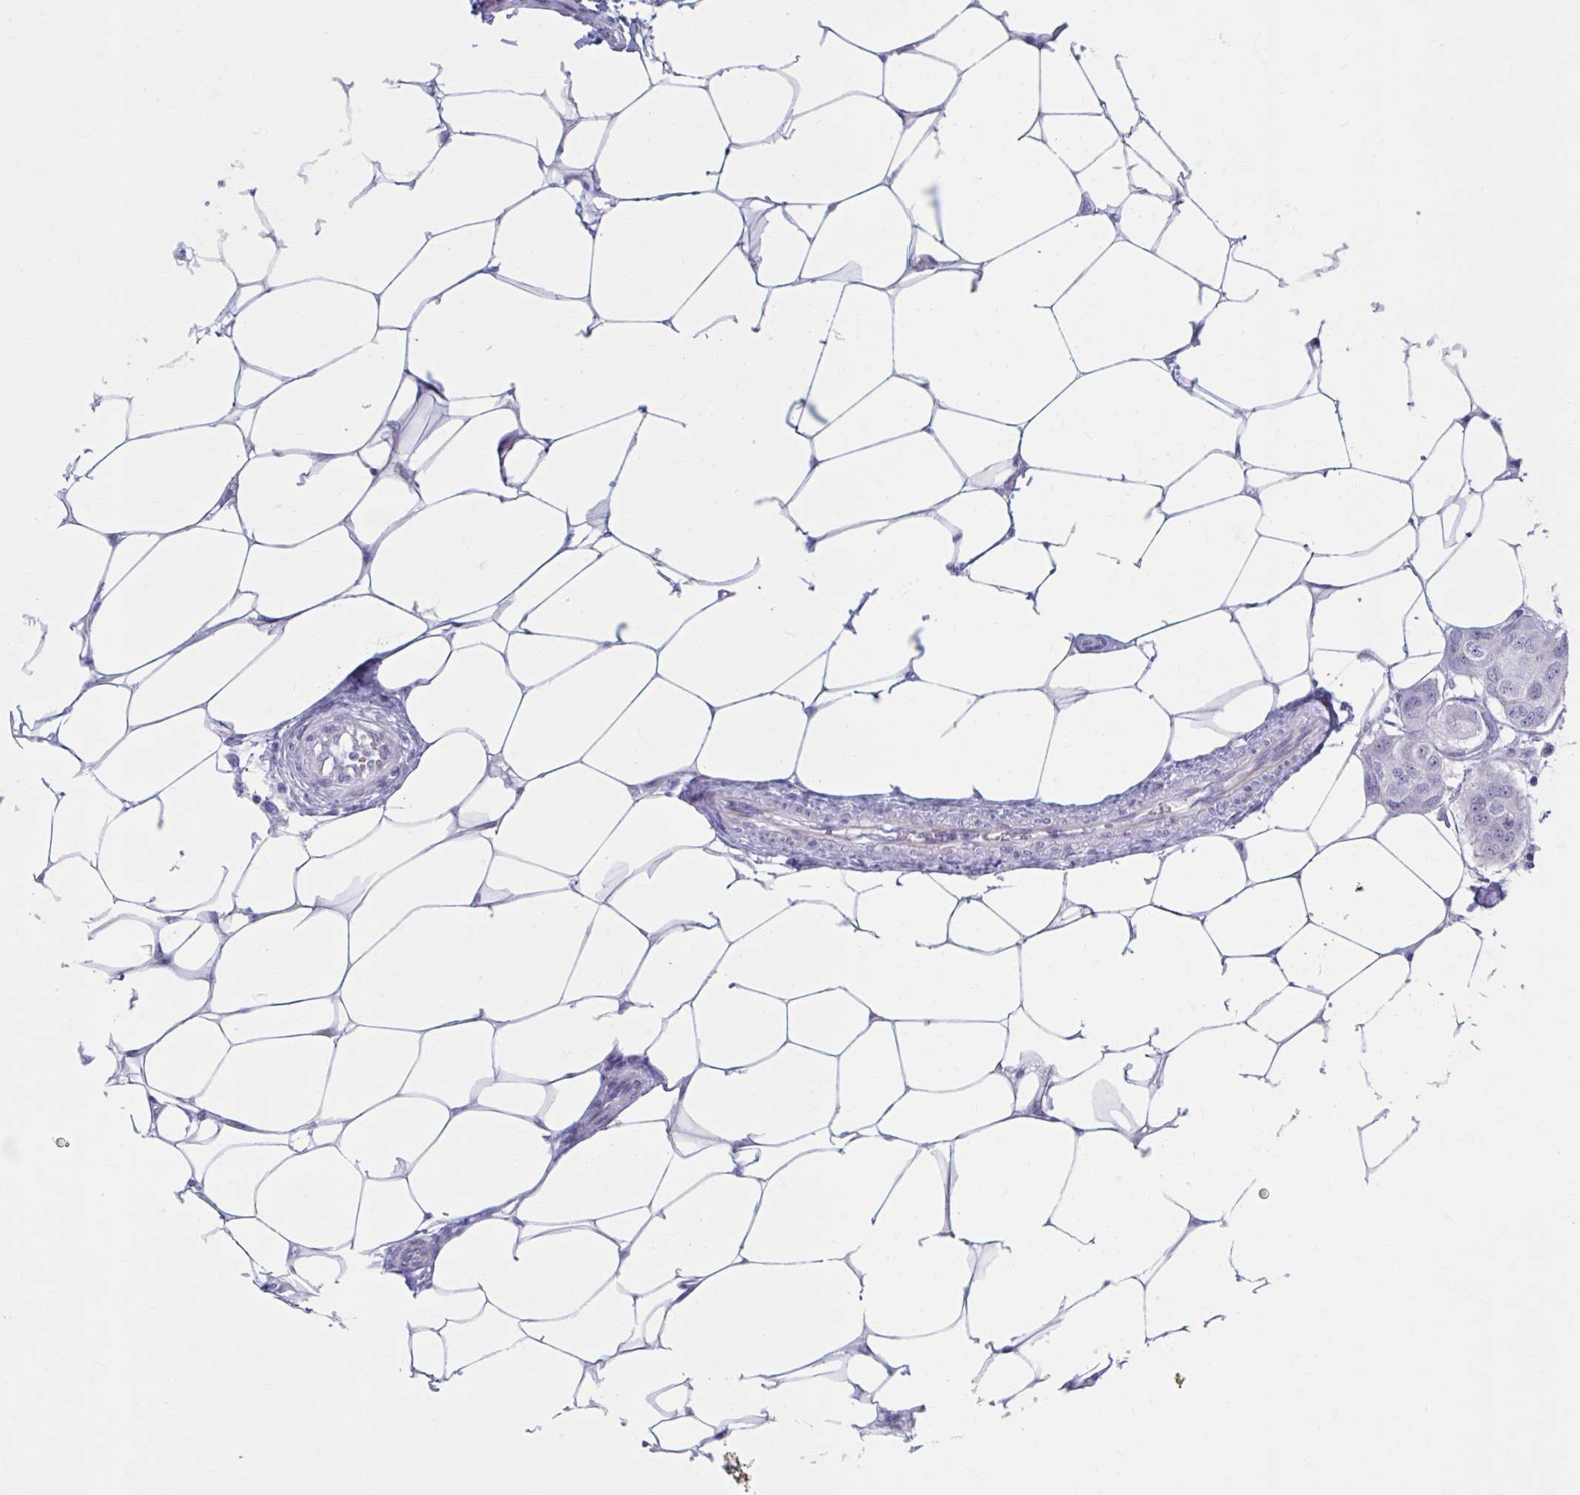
{"staining": {"intensity": "negative", "quantity": "none", "location": "none"}, "tissue": "breast cancer", "cell_type": "Tumor cells", "image_type": "cancer", "snomed": [{"axis": "morphology", "description": "Duct carcinoma"}, {"axis": "topography", "description": "Breast"}, {"axis": "topography", "description": "Lymph node"}], "caption": "This is an IHC histopathology image of invasive ductal carcinoma (breast). There is no expression in tumor cells.", "gene": "CCDC105", "patient": {"sex": "female", "age": 80}}